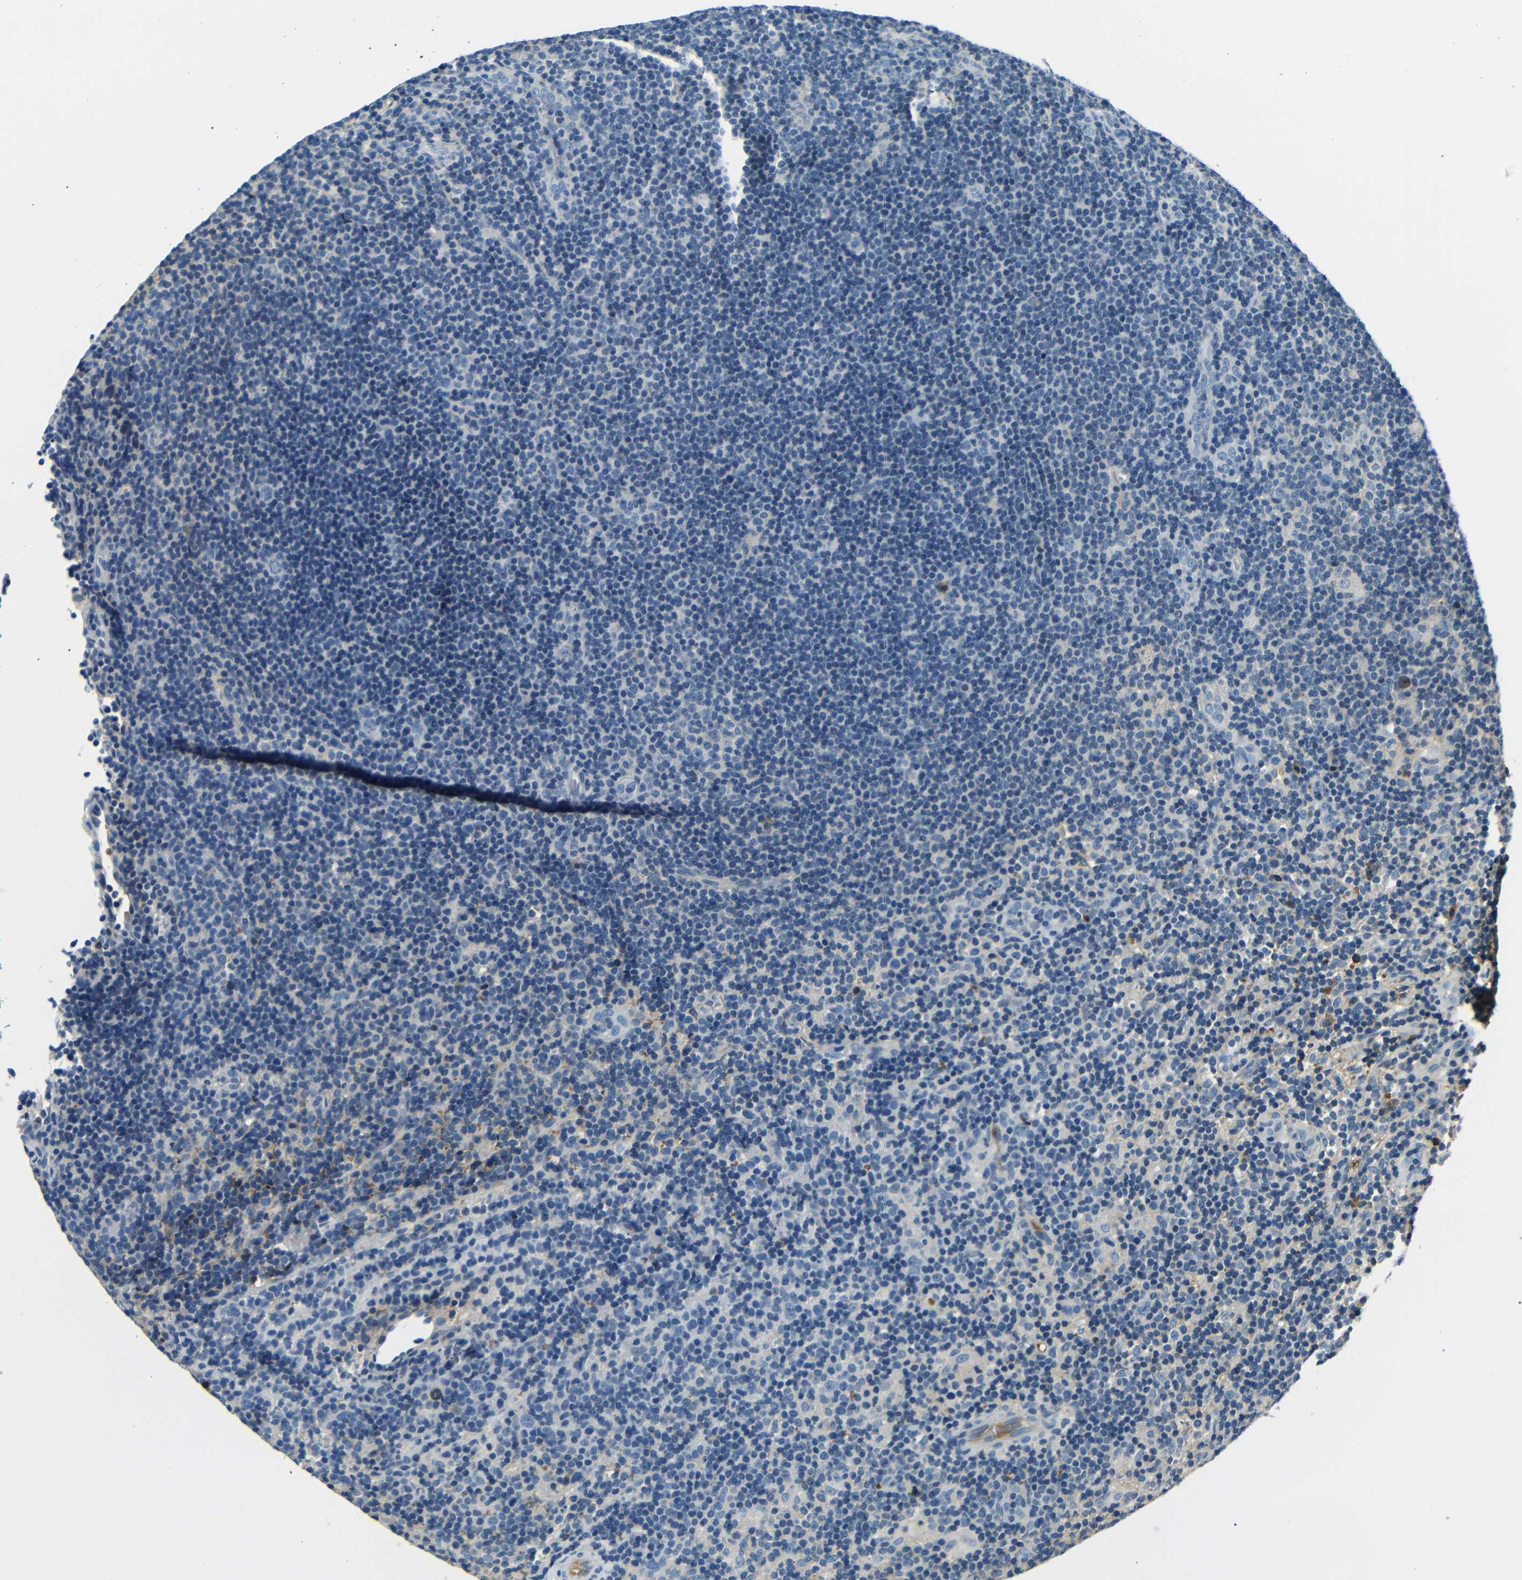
{"staining": {"intensity": "negative", "quantity": "none", "location": "none"}, "tissue": "lymphoma", "cell_type": "Tumor cells", "image_type": "cancer", "snomed": [{"axis": "morphology", "description": "Hodgkin's disease, NOS"}, {"axis": "topography", "description": "Lymph node"}], "caption": "This photomicrograph is of Hodgkin's disease stained with IHC to label a protein in brown with the nuclei are counter-stained blue. There is no expression in tumor cells.", "gene": "LHCGR", "patient": {"sex": "female", "age": 57}}